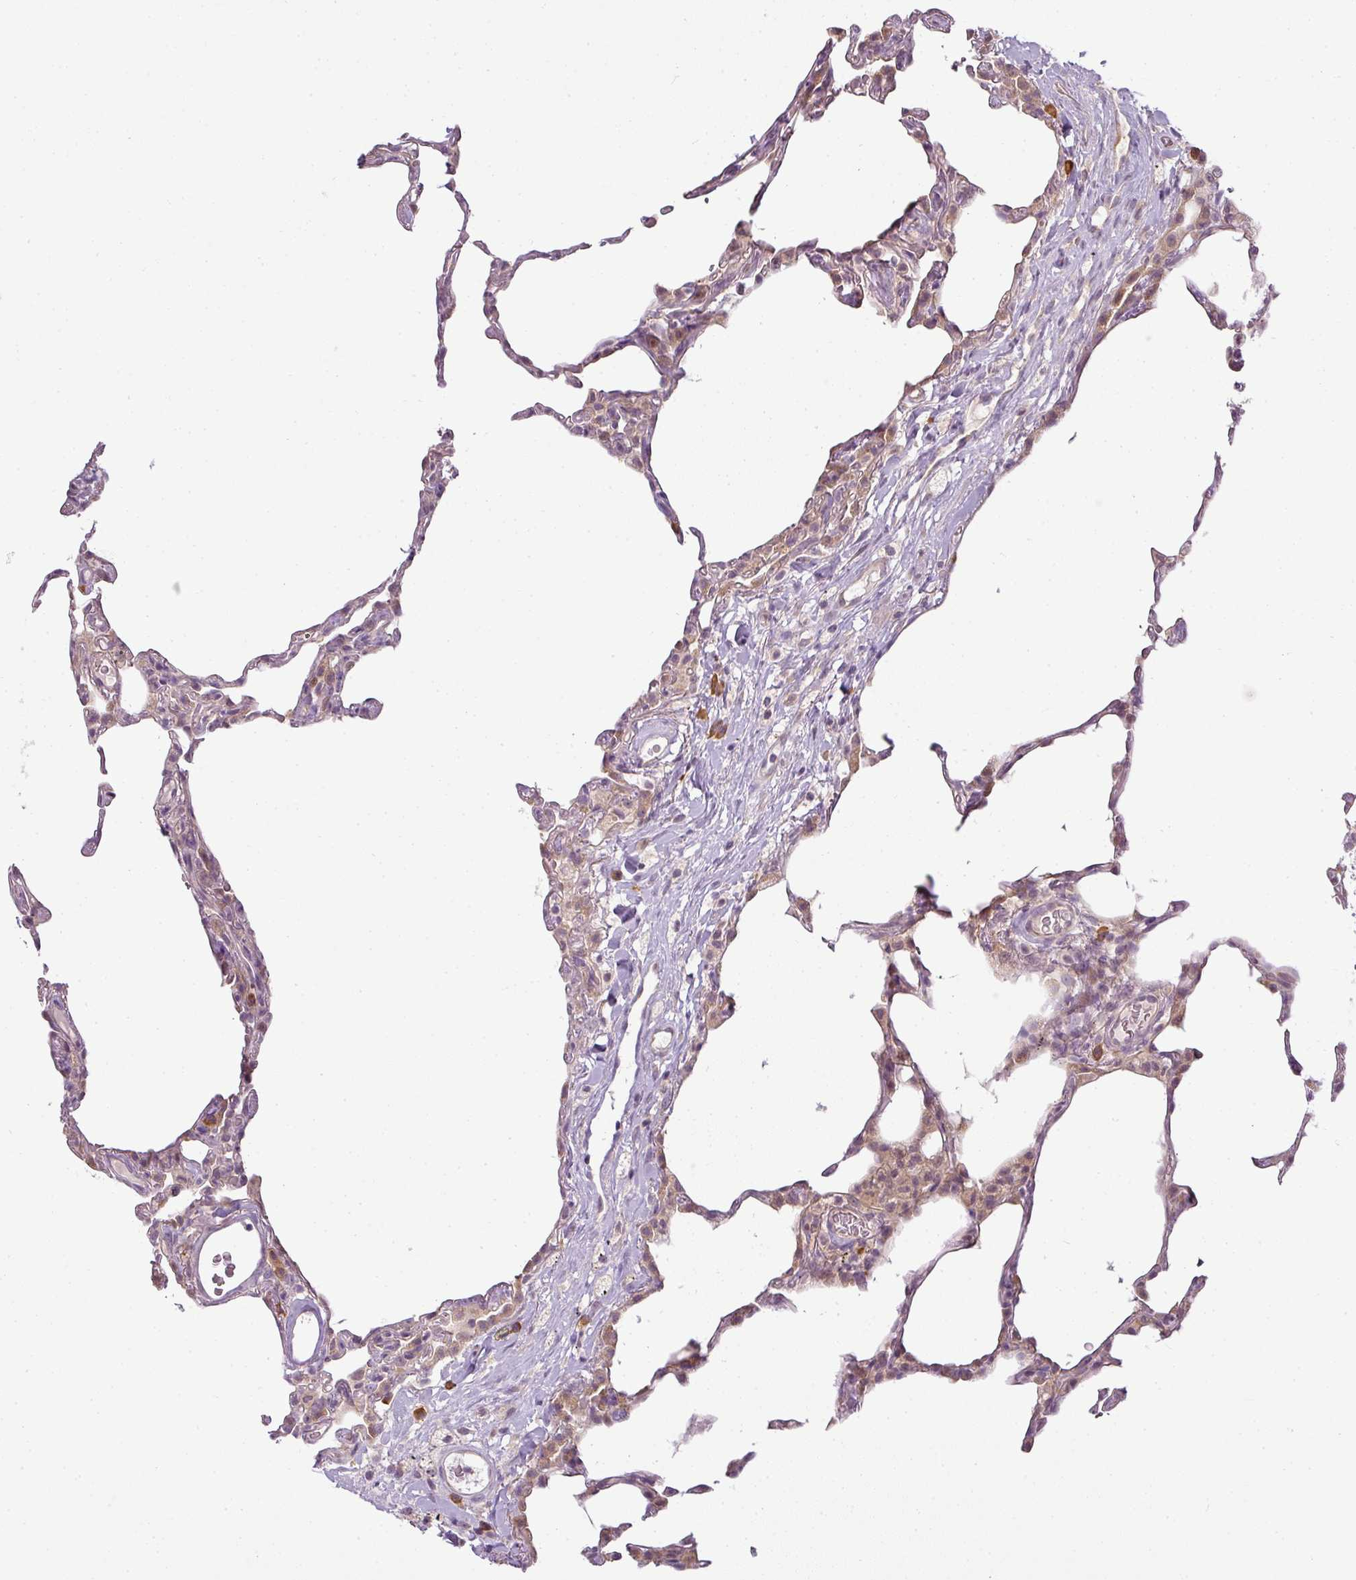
{"staining": {"intensity": "moderate", "quantity": "25%-75%", "location": "cytoplasmic/membranous"}, "tissue": "lung", "cell_type": "Alveolar cells", "image_type": "normal", "snomed": [{"axis": "morphology", "description": "Normal tissue, NOS"}, {"axis": "topography", "description": "Lung"}], "caption": "Immunohistochemical staining of benign human lung shows 25%-75% levels of moderate cytoplasmic/membranous protein positivity in about 25%-75% of alveolar cells.", "gene": "LY75", "patient": {"sex": "female", "age": 57}}